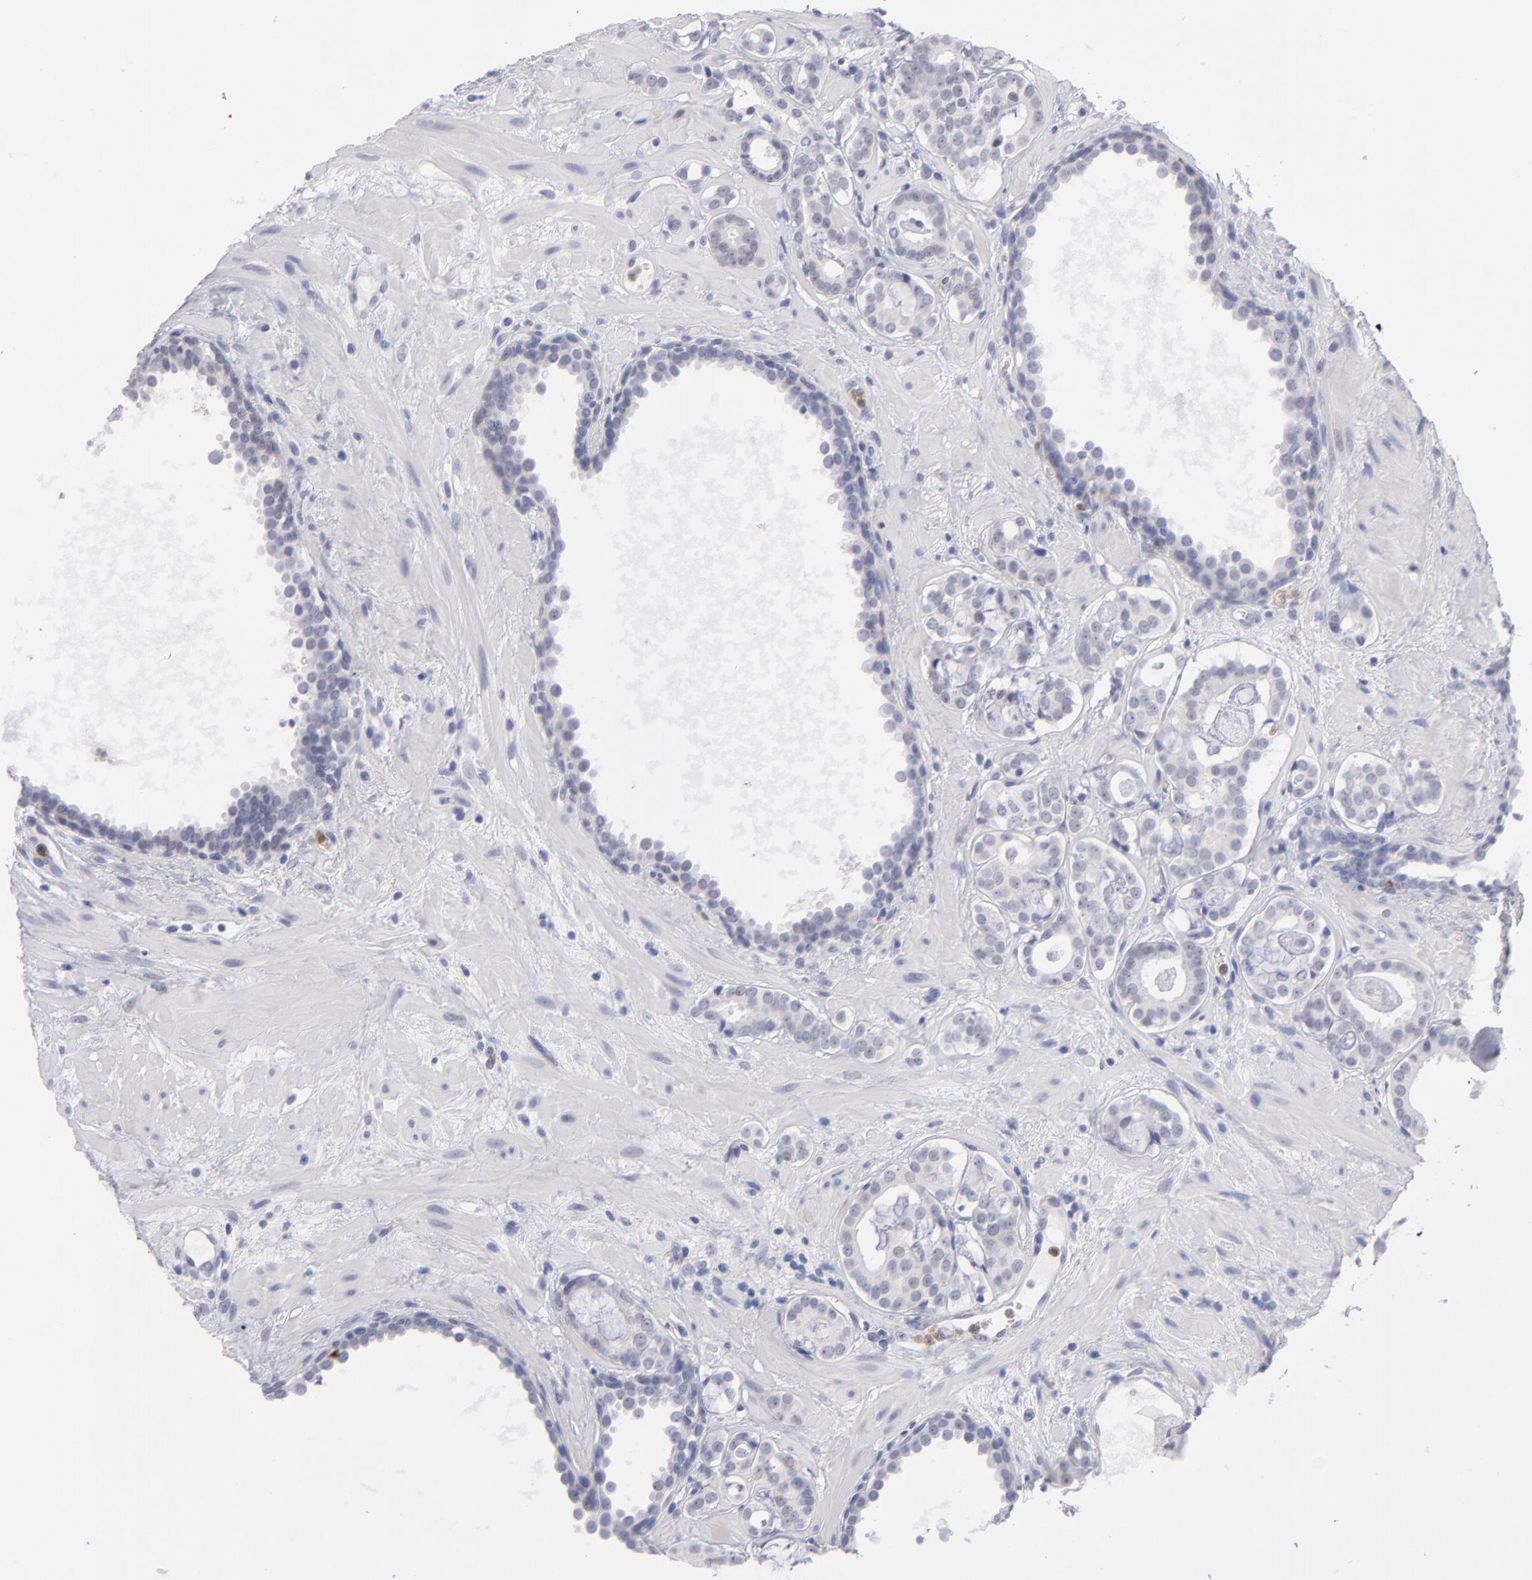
{"staining": {"intensity": "negative", "quantity": "none", "location": "none"}, "tissue": "prostate cancer", "cell_type": "Tumor cells", "image_type": "cancer", "snomed": [{"axis": "morphology", "description": "Adenocarcinoma, Low grade"}, {"axis": "topography", "description": "Prostate"}], "caption": "An immunohistochemistry (IHC) image of low-grade adenocarcinoma (prostate) is shown. There is no staining in tumor cells of low-grade adenocarcinoma (prostate). (DAB IHC with hematoxylin counter stain).", "gene": "MGAM", "patient": {"sex": "male", "age": 57}}